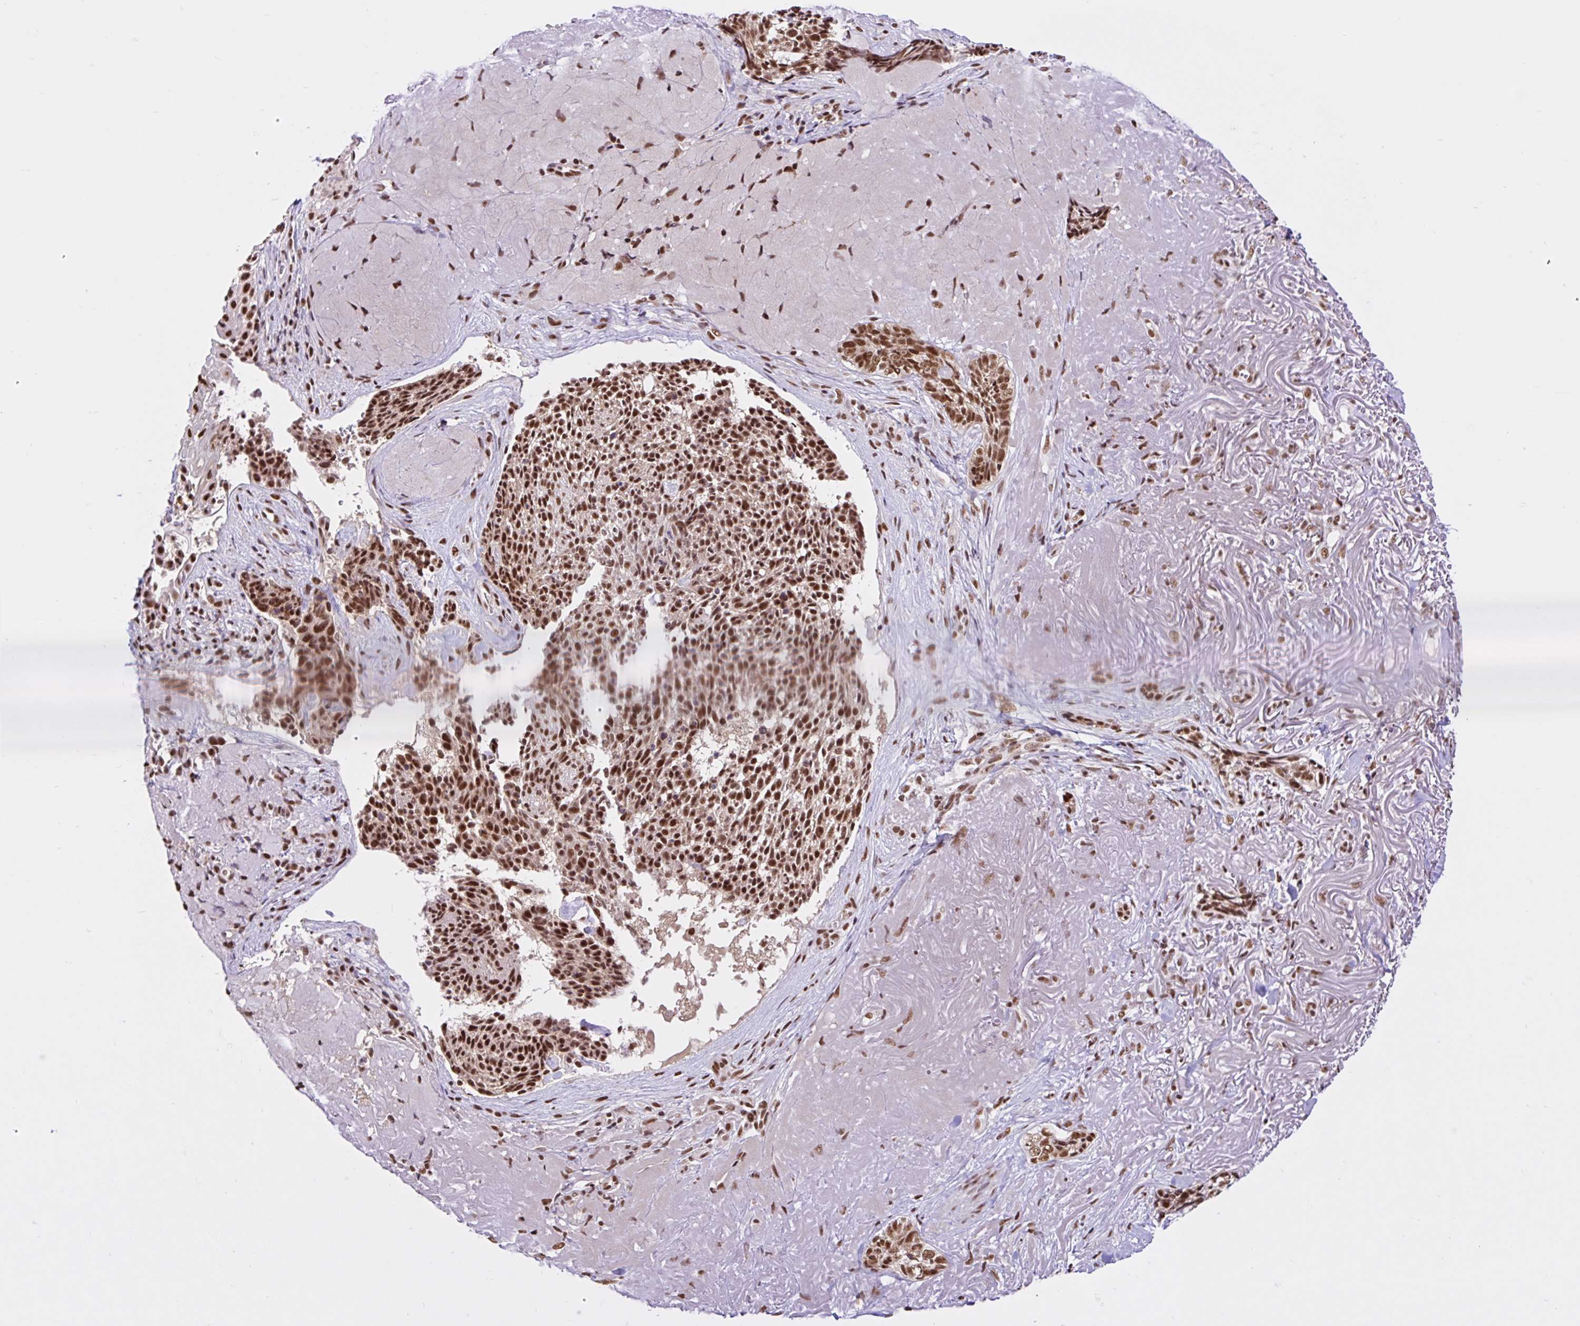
{"staining": {"intensity": "strong", "quantity": ">75%", "location": "nuclear"}, "tissue": "skin cancer", "cell_type": "Tumor cells", "image_type": "cancer", "snomed": [{"axis": "morphology", "description": "Basal cell carcinoma"}, {"axis": "topography", "description": "Skin"}, {"axis": "topography", "description": "Skin of face"}], "caption": "This photomicrograph exhibits immunohistochemistry (IHC) staining of skin cancer (basal cell carcinoma), with high strong nuclear positivity in approximately >75% of tumor cells.", "gene": "CCDC12", "patient": {"sex": "female", "age": 95}}